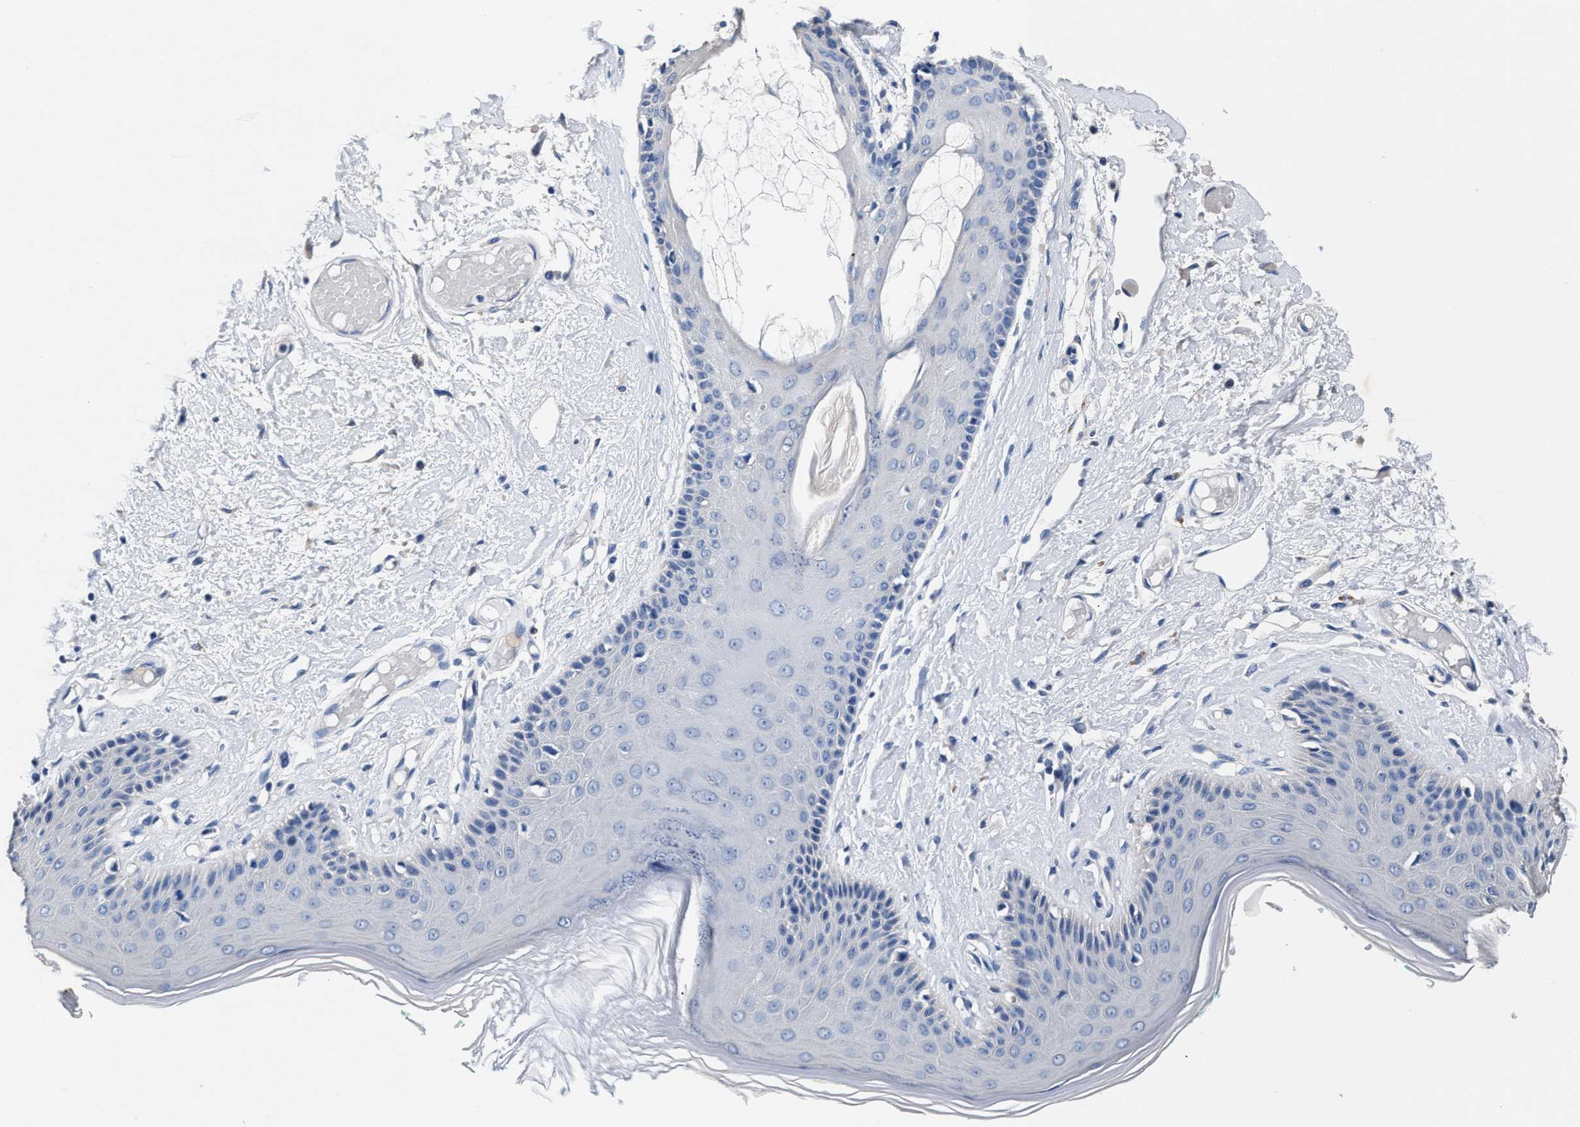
{"staining": {"intensity": "negative", "quantity": "none", "location": "none"}, "tissue": "skin", "cell_type": "Epidermal cells", "image_type": "normal", "snomed": [{"axis": "morphology", "description": "Normal tissue, NOS"}, {"axis": "topography", "description": "Vulva"}], "caption": "Immunohistochemistry (IHC) photomicrograph of normal skin: human skin stained with DAB (3,3'-diaminobenzidine) reveals no significant protein staining in epidermal cells. (Stains: DAB immunohistochemistry (IHC) with hematoxylin counter stain, Microscopy: brightfield microscopy at high magnification).", "gene": "GSTM1", "patient": {"sex": "female", "age": 73}}